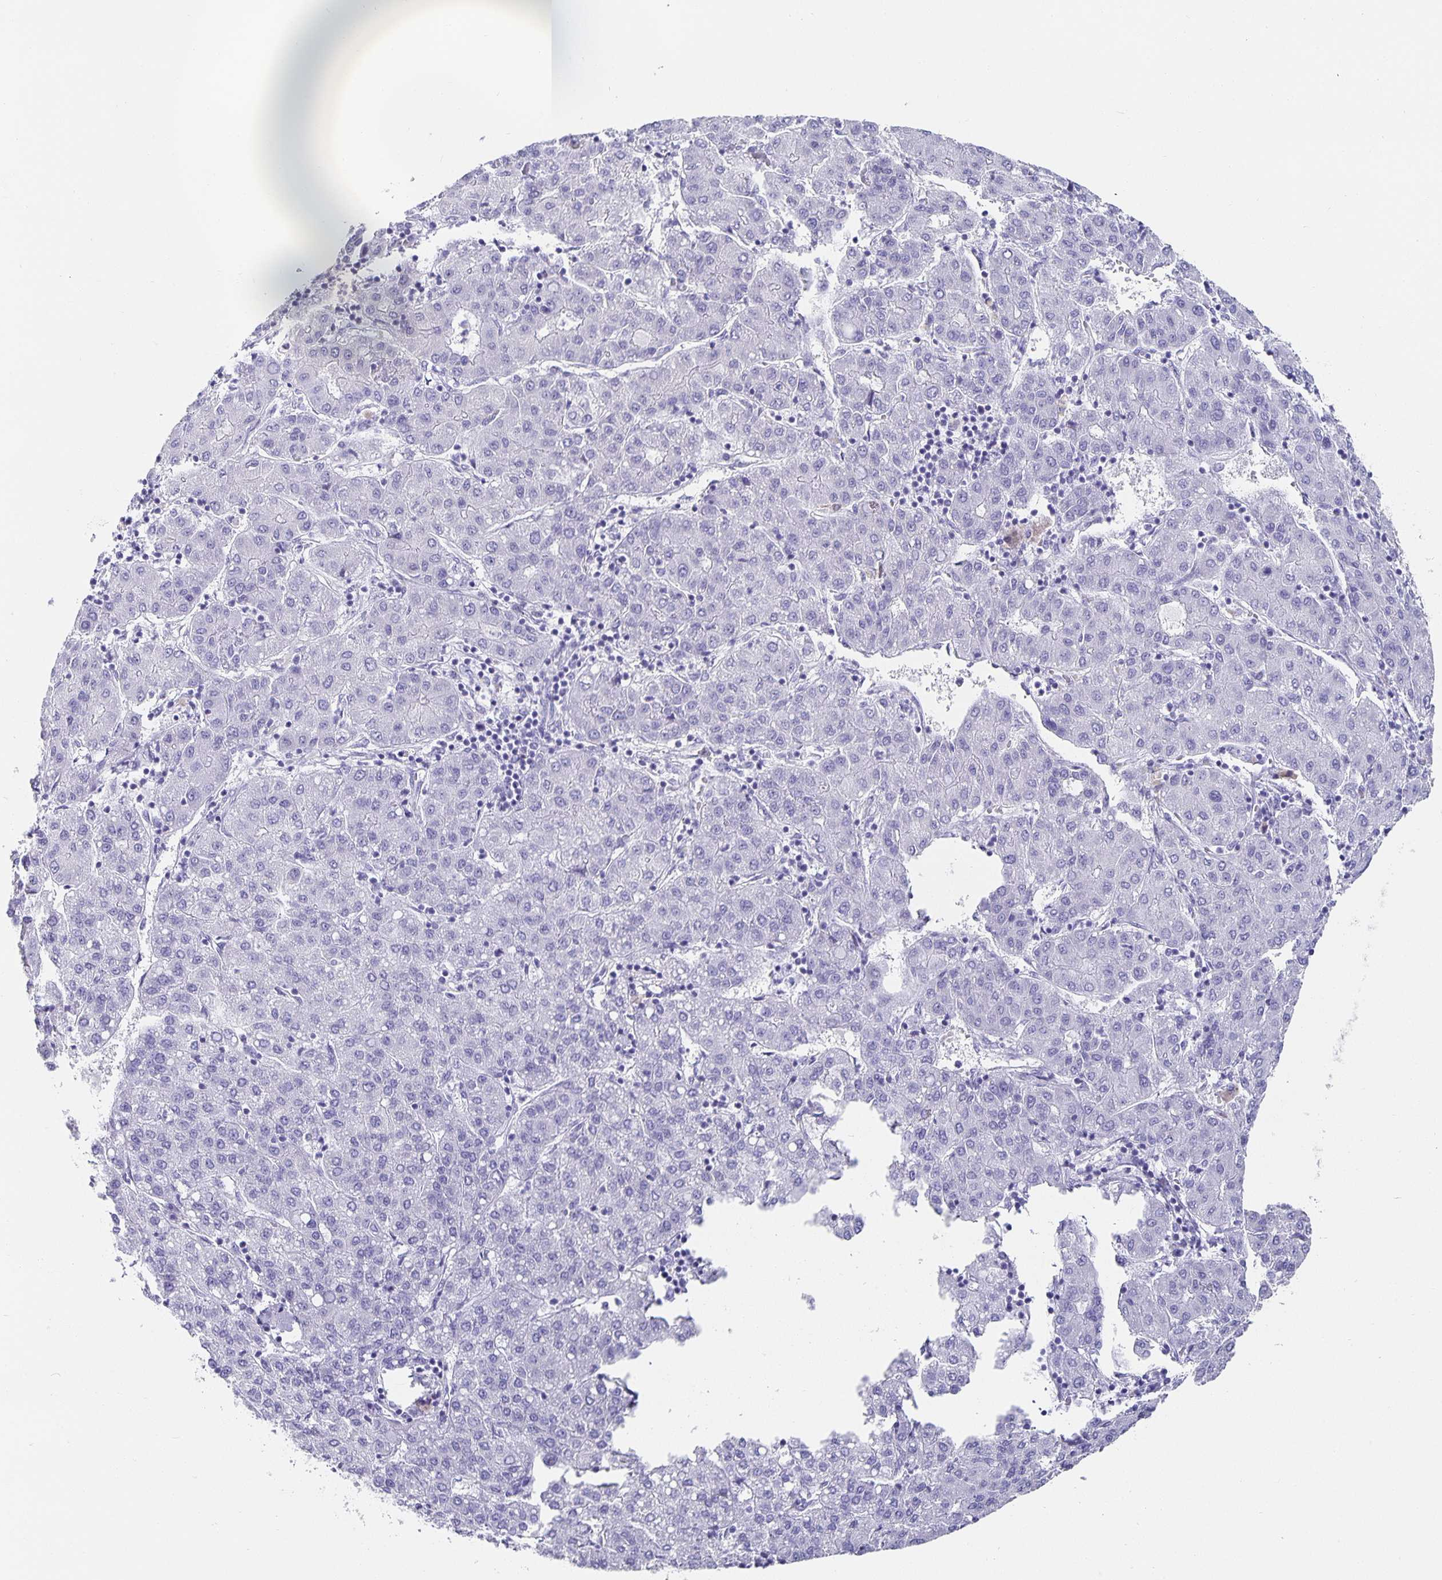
{"staining": {"intensity": "negative", "quantity": "none", "location": "none"}, "tissue": "liver cancer", "cell_type": "Tumor cells", "image_type": "cancer", "snomed": [{"axis": "morphology", "description": "Carcinoma, Hepatocellular, NOS"}, {"axis": "topography", "description": "Liver"}], "caption": "Immunohistochemistry of human liver cancer displays no positivity in tumor cells.", "gene": "CHGA", "patient": {"sex": "male", "age": 65}}